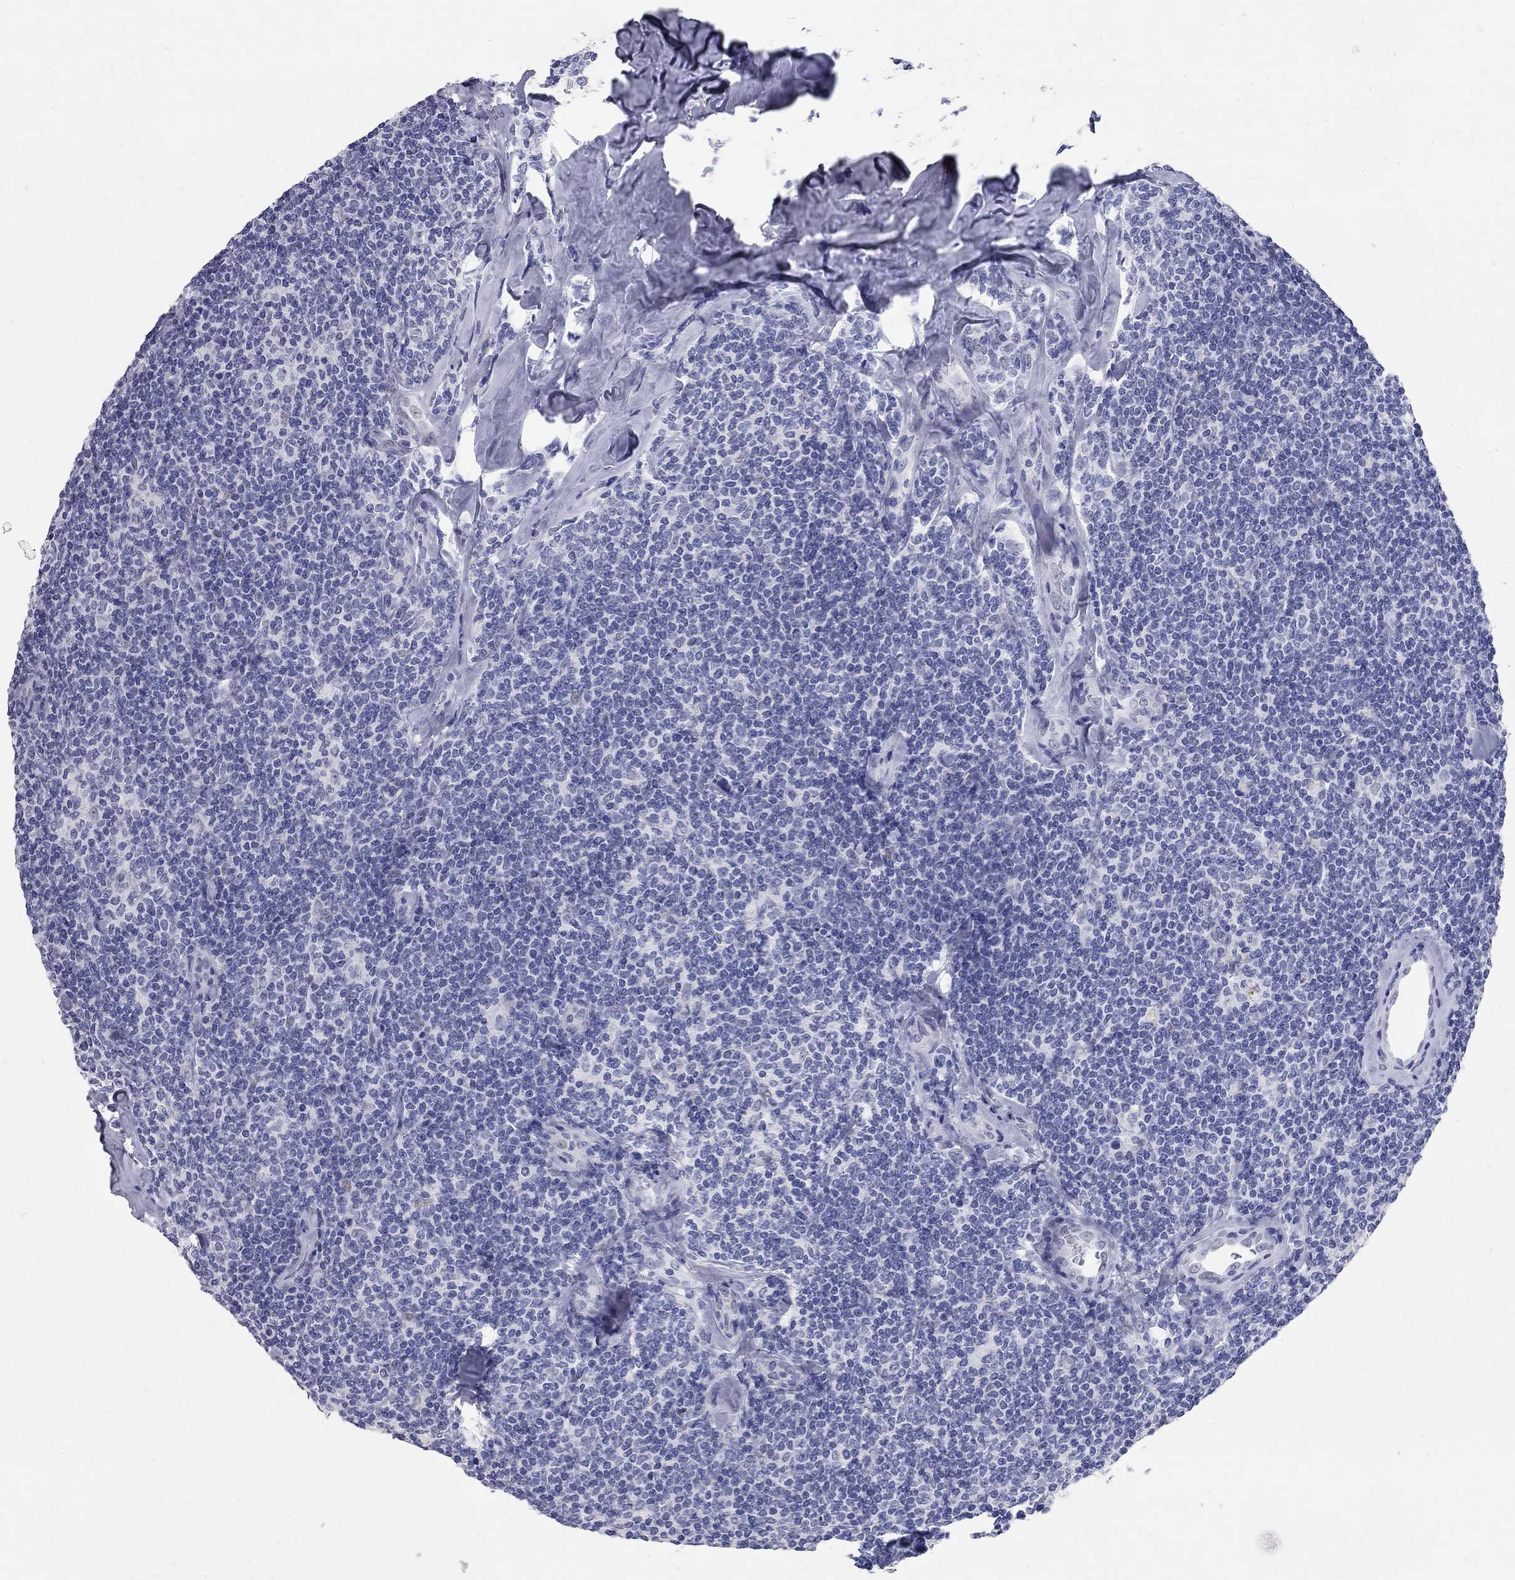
{"staining": {"intensity": "negative", "quantity": "none", "location": "none"}, "tissue": "lymphoma", "cell_type": "Tumor cells", "image_type": "cancer", "snomed": [{"axis": "morphology", "description": "Malignant lymphoma, non-Hodgkin's type, Low grade"}, {"axis": "topography", "description": "Lymph node"}], "caption": "Immunohistochemical staining of lymphoma demonstrates no significant expression in tumor cells. (DAB (3,3'-diaminobenzidine) immunohistochemistry (IHC) with hematoxylin counter stain).", "gene": "BPIFB1", "patient": {"sex": "female", "age": 56}}